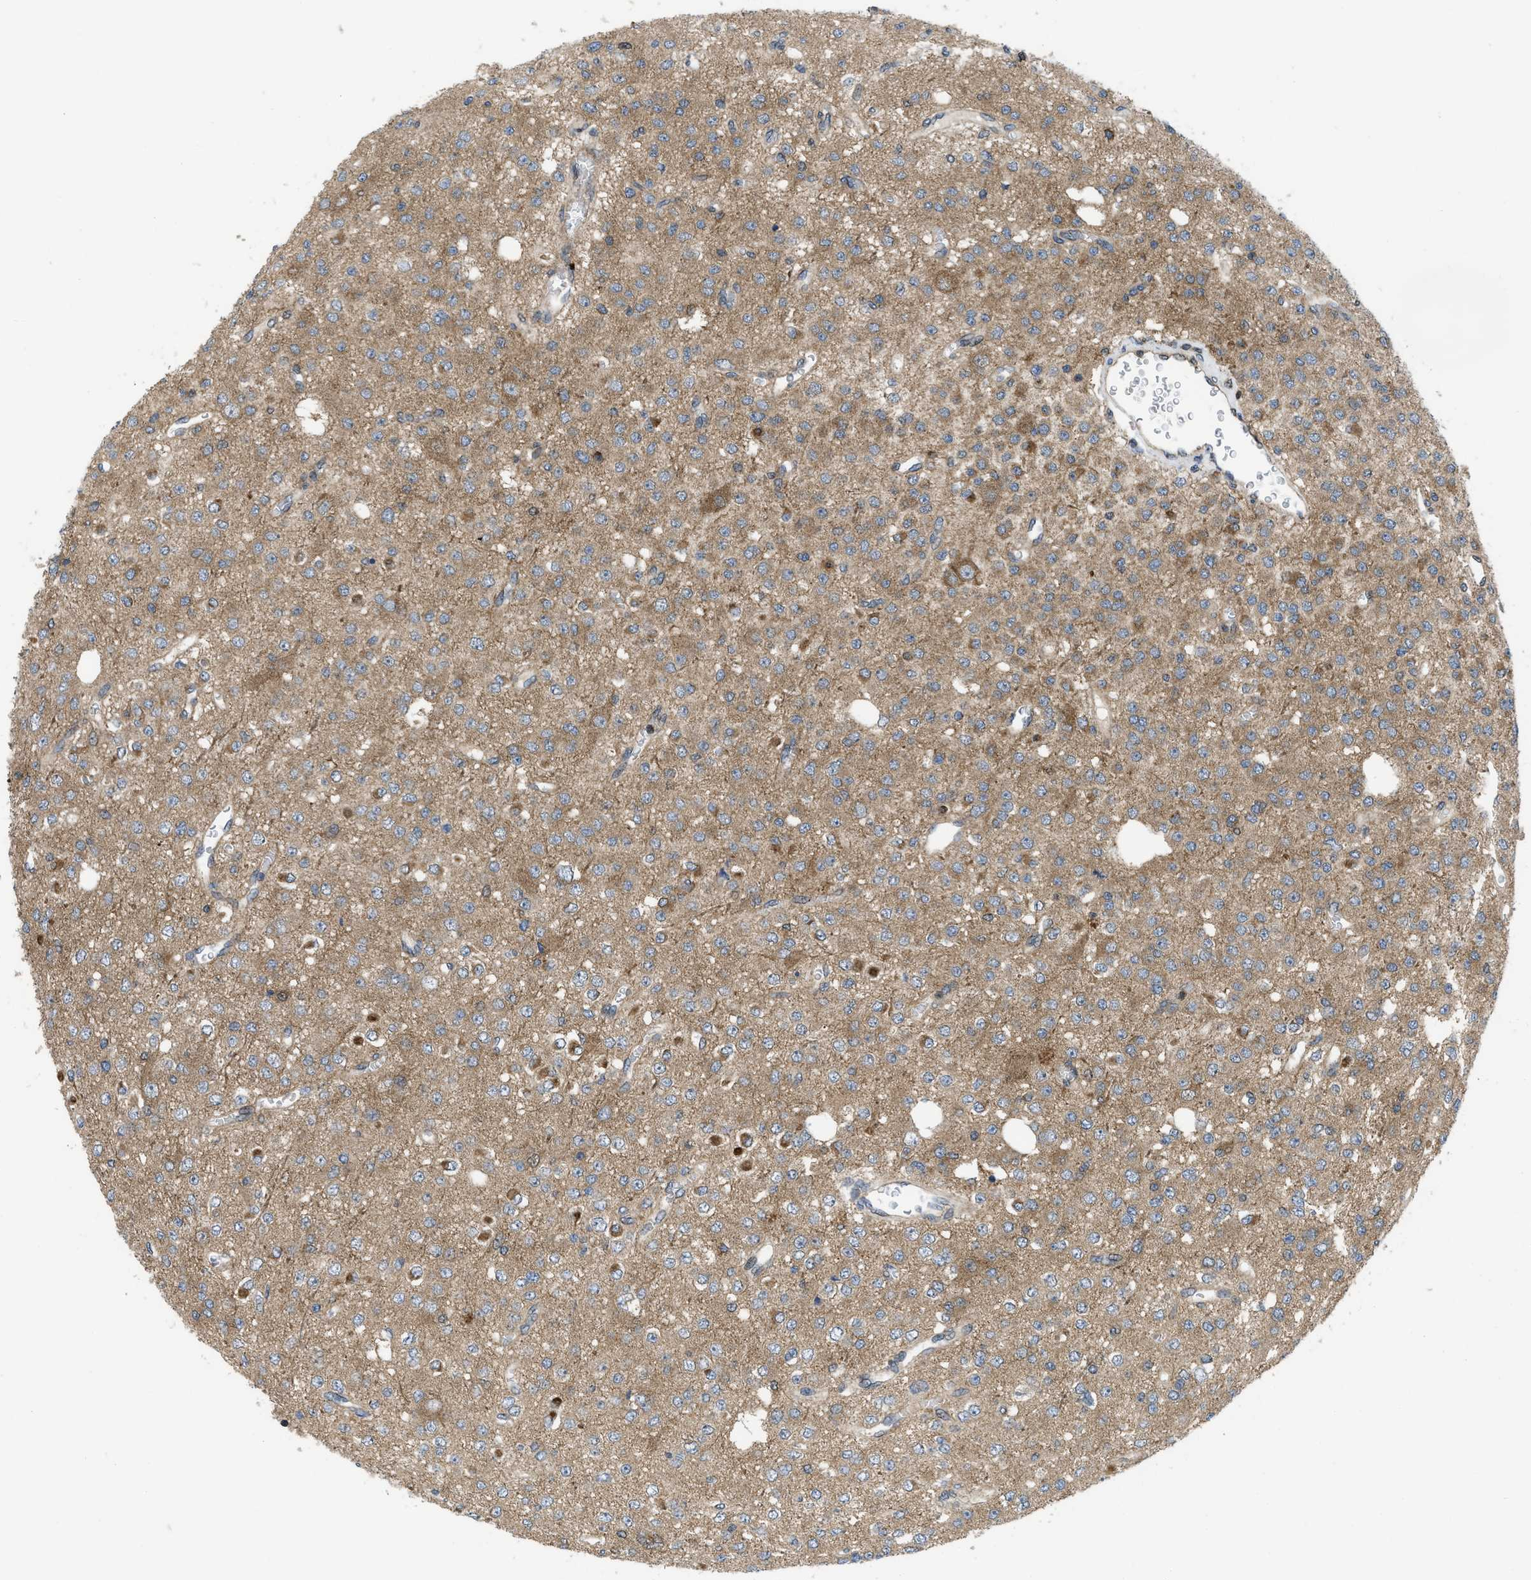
{"staining": {"intensity": "moderate", "quantity": "<25%", "location": "cytoplasmic/membranous"}, "tissue": "glioma", "cell_type": "Tumor cells", "image_type": "cancer", "snomed": [{"axis": "morphology", "description": "Glioma, malignant, Low grade"}, {"axis": "topography", "description": "Brain"}], "caption": "IHC of glioma reveals low levels of moderate cytoplasmic/membranous positivity in about <25% of tumor cells. (DAB (3,3'-diaminobenzidine) = brown stain, brightfield microscopy at high magnification).", "gene": "PPP2CB", "patient": {"sex": "male", "age": 38}}